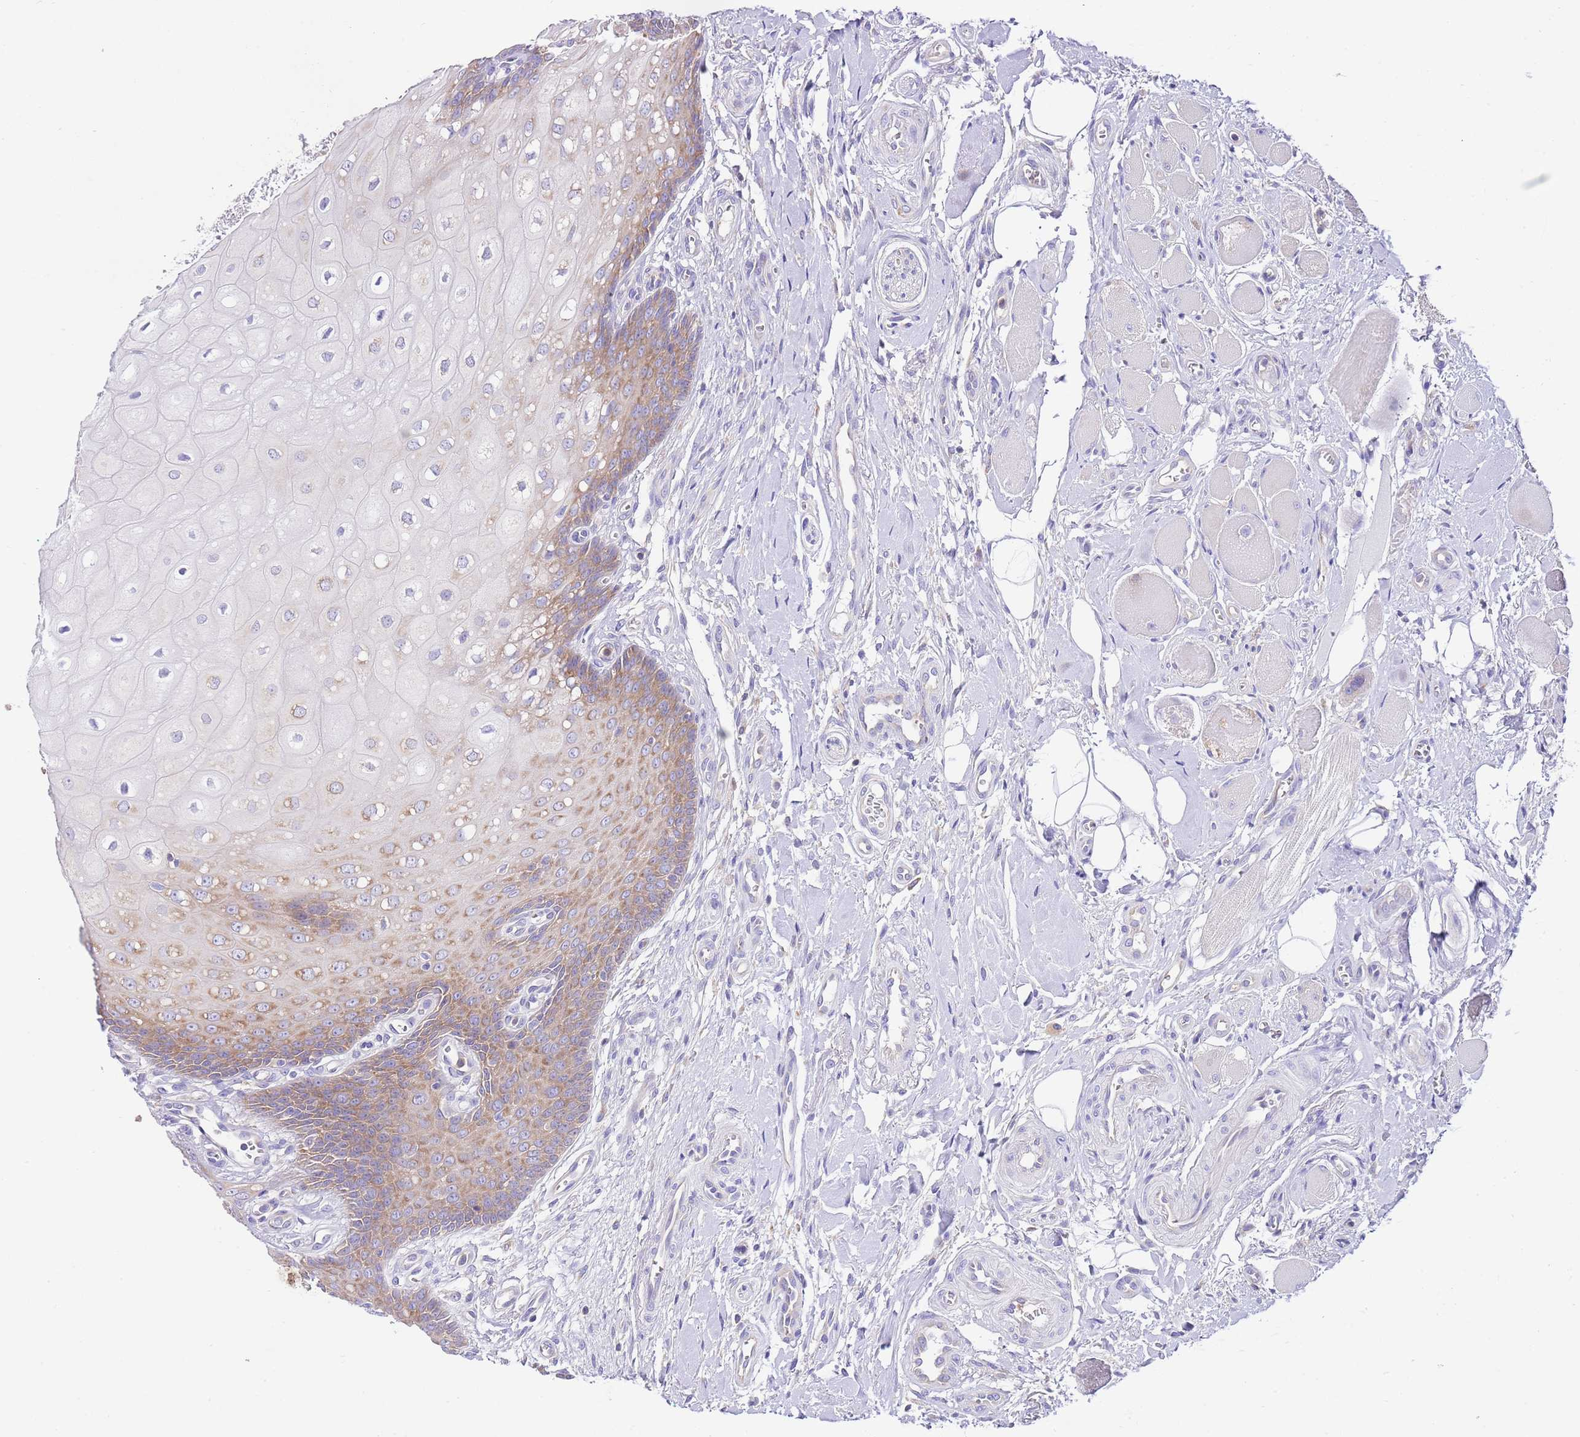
{"staining": {"intensity": "moderate", "quantity": "25%-75%", "location": "cytoplasmic/membranous"}, "tissue": "oral mucosa", "cell_type": "Squamous epithelial cells", "image_type": "normal", "snomed": [{"axis": "morphology", "description": "Normal tissue, NOS"}, {"axis": "morphology", "description": "Squamous cell carcinoma, NOS"}, {"axis": "topography", "description": "Oral tissue"}, {"axis": "topography", "description": "Tounge, NOS"}, {"axis": "topography", "description": "Head-Neck"}], "caption": "A medium amount of moderate cytoplasmic/membranous positivity is present in approximately 25%-75% of squamous epithelial cells in normal oral mucosa.", "gene": "RPS10", "patient": {"sex": "male", "age": 79}}